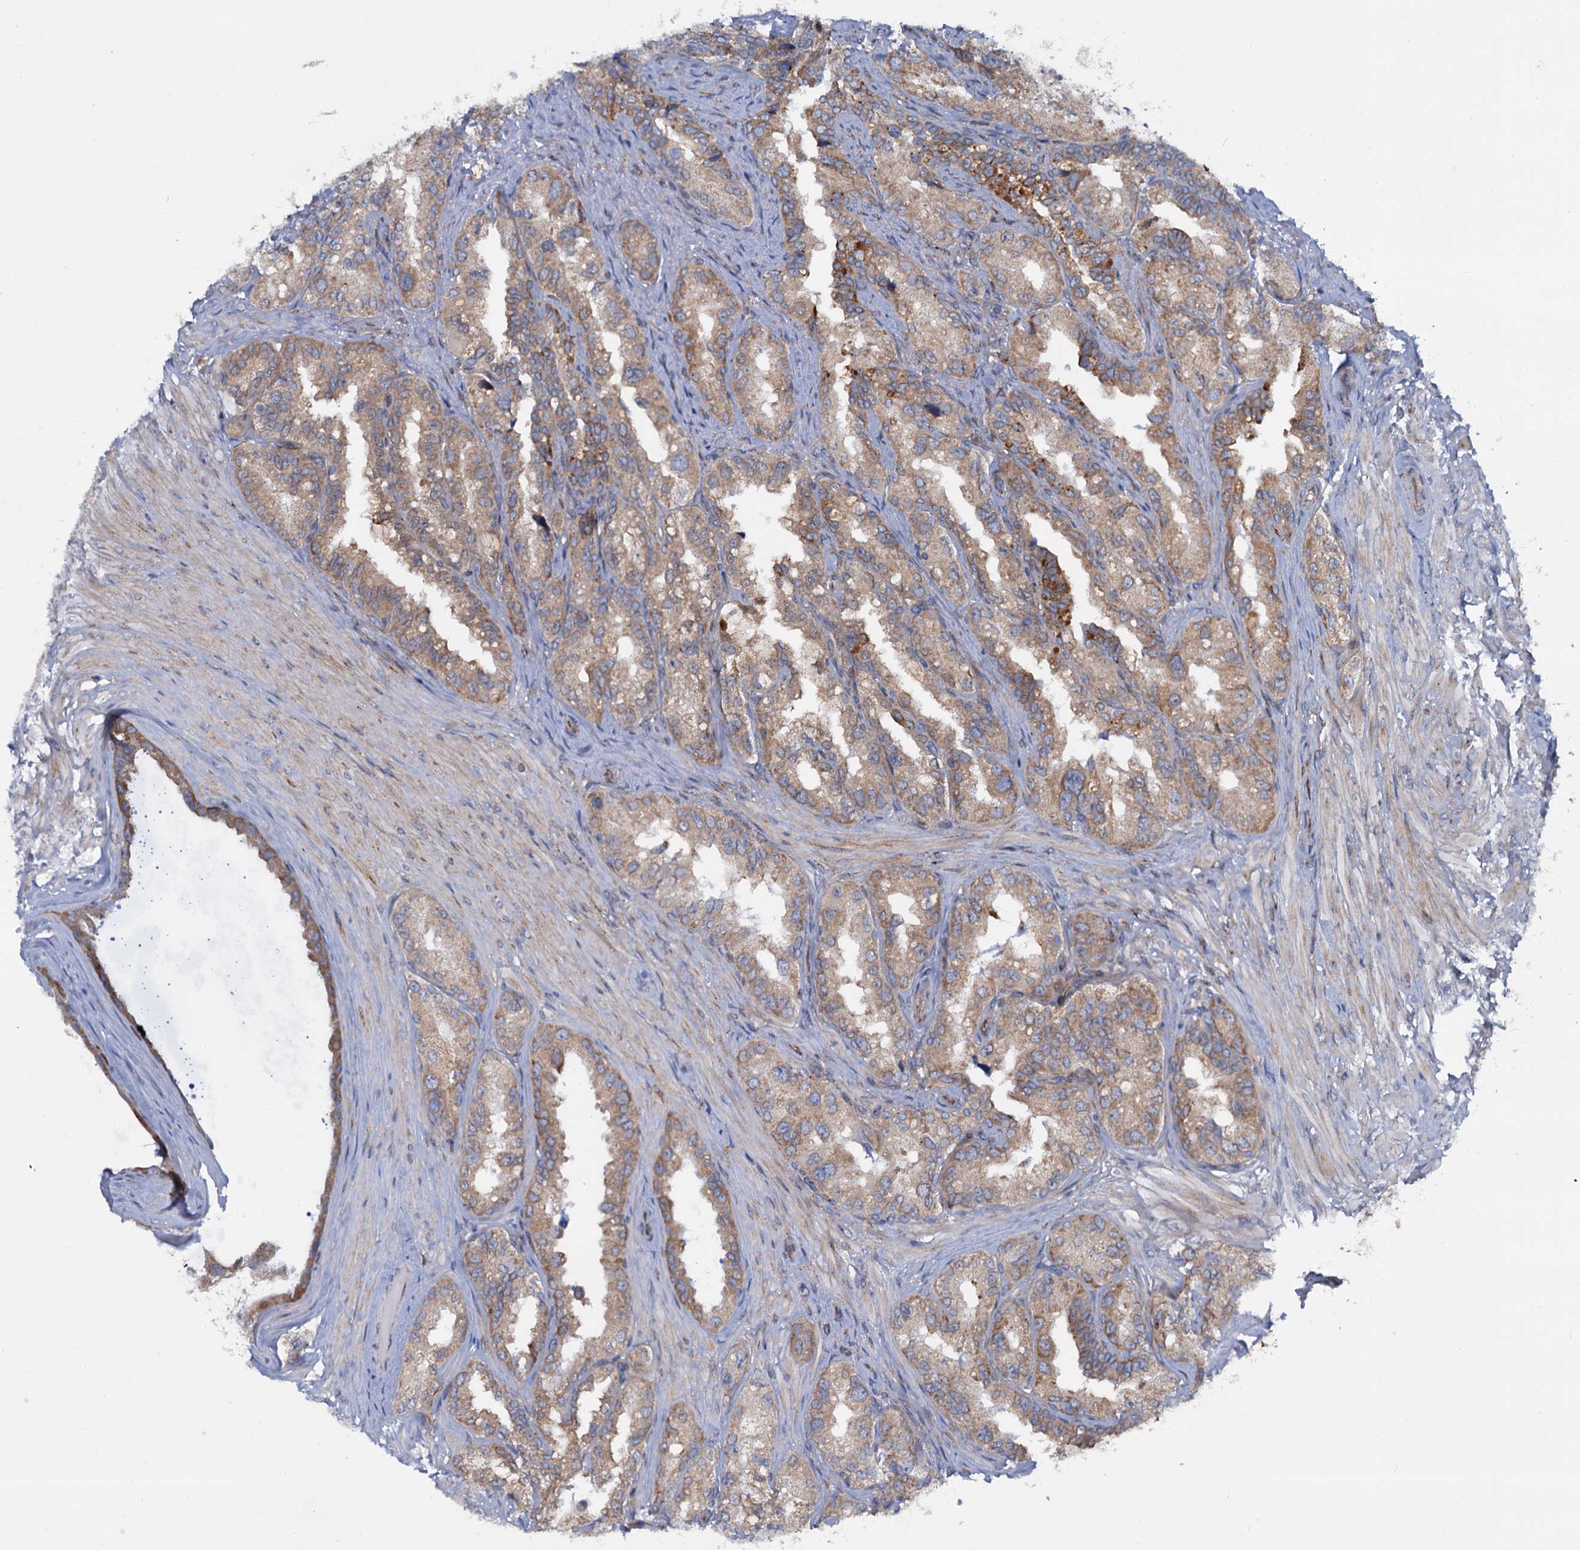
{"staining": {"intensity": "moderate", "quantity": "25%-75%", "location": "cytoplasmic/membranous"}, "tissue": "seminal vesicle", "cell_type": "Glandular cells", "image_type": "normal", "snomed": [{"axis": "morphology", "description": "Normal tissue, NOS"}, {"axis": "topography", "description": "Seminal veicle"}, {"axis": "topography", "description": "Peripheral nerve tissue"}], "caption": "Immunohistochemistry (IHC) histopathology image of benign seminal vesicle stained for a protein (brown), which displays medium levels of moderate cytoplasmic/membranous positivity in approximately 25%-75% of glandular cells.", "gene": "PSEN1", "patient": {"sex": "male", "age": 67}}